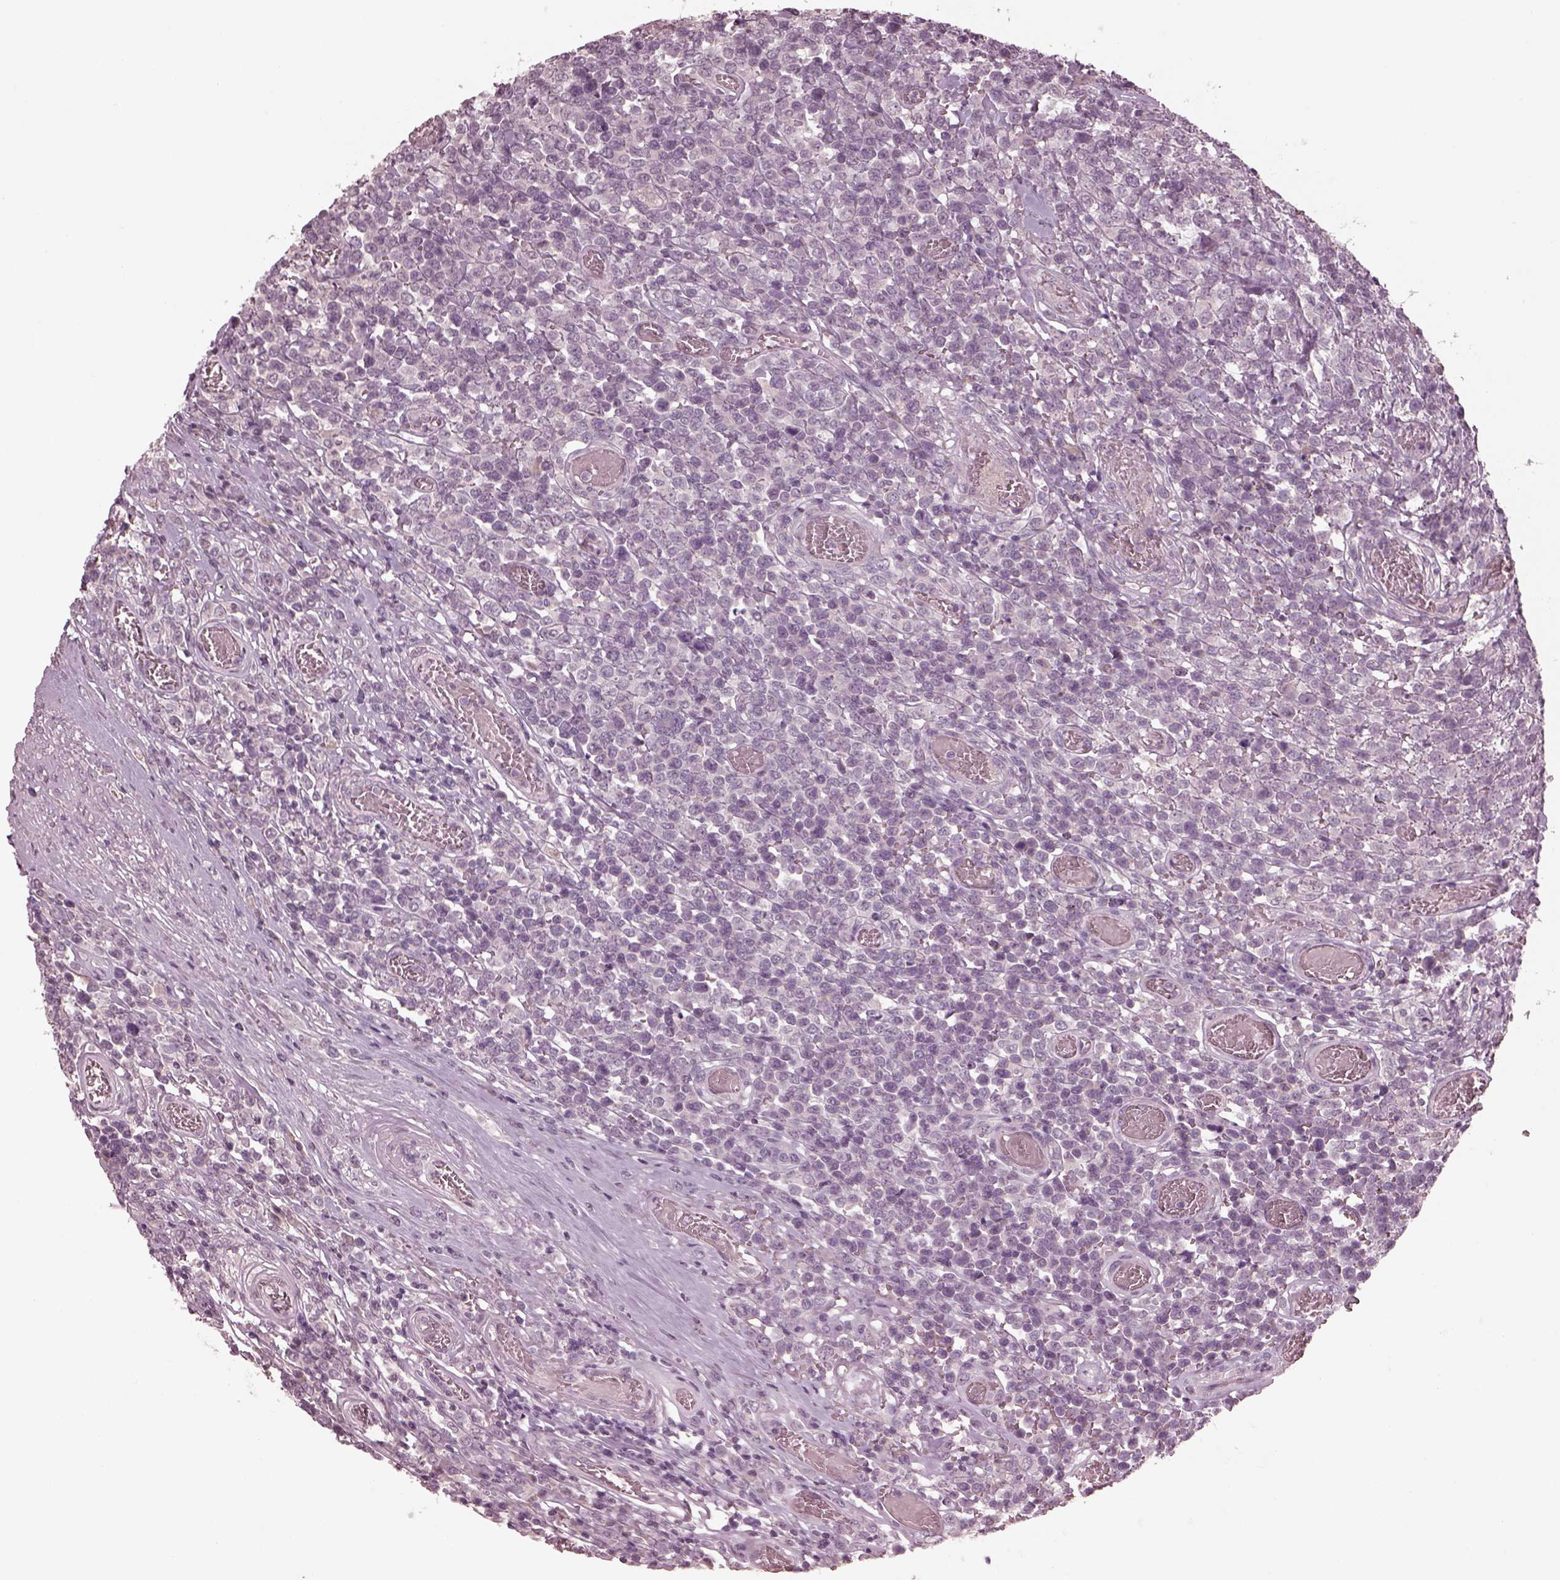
{"staining": {"intensity": "negative", "quantity": "none", "location": "none"}, "tissue": "lymphoma", "cell_type": "Tumor cells", "image_type": "cancer", "snomed": [{"axis": "morphology", "description": "Malignant lymphoma, non-Hodgkin's type, High grade"}, {"axis": "topography", "description": "Soft tissue"}], "caption": "Tumor cells show no significant staining in lymphoma.", "gene": "RGS7", "patient": {"sex": "female", "age": 56}}